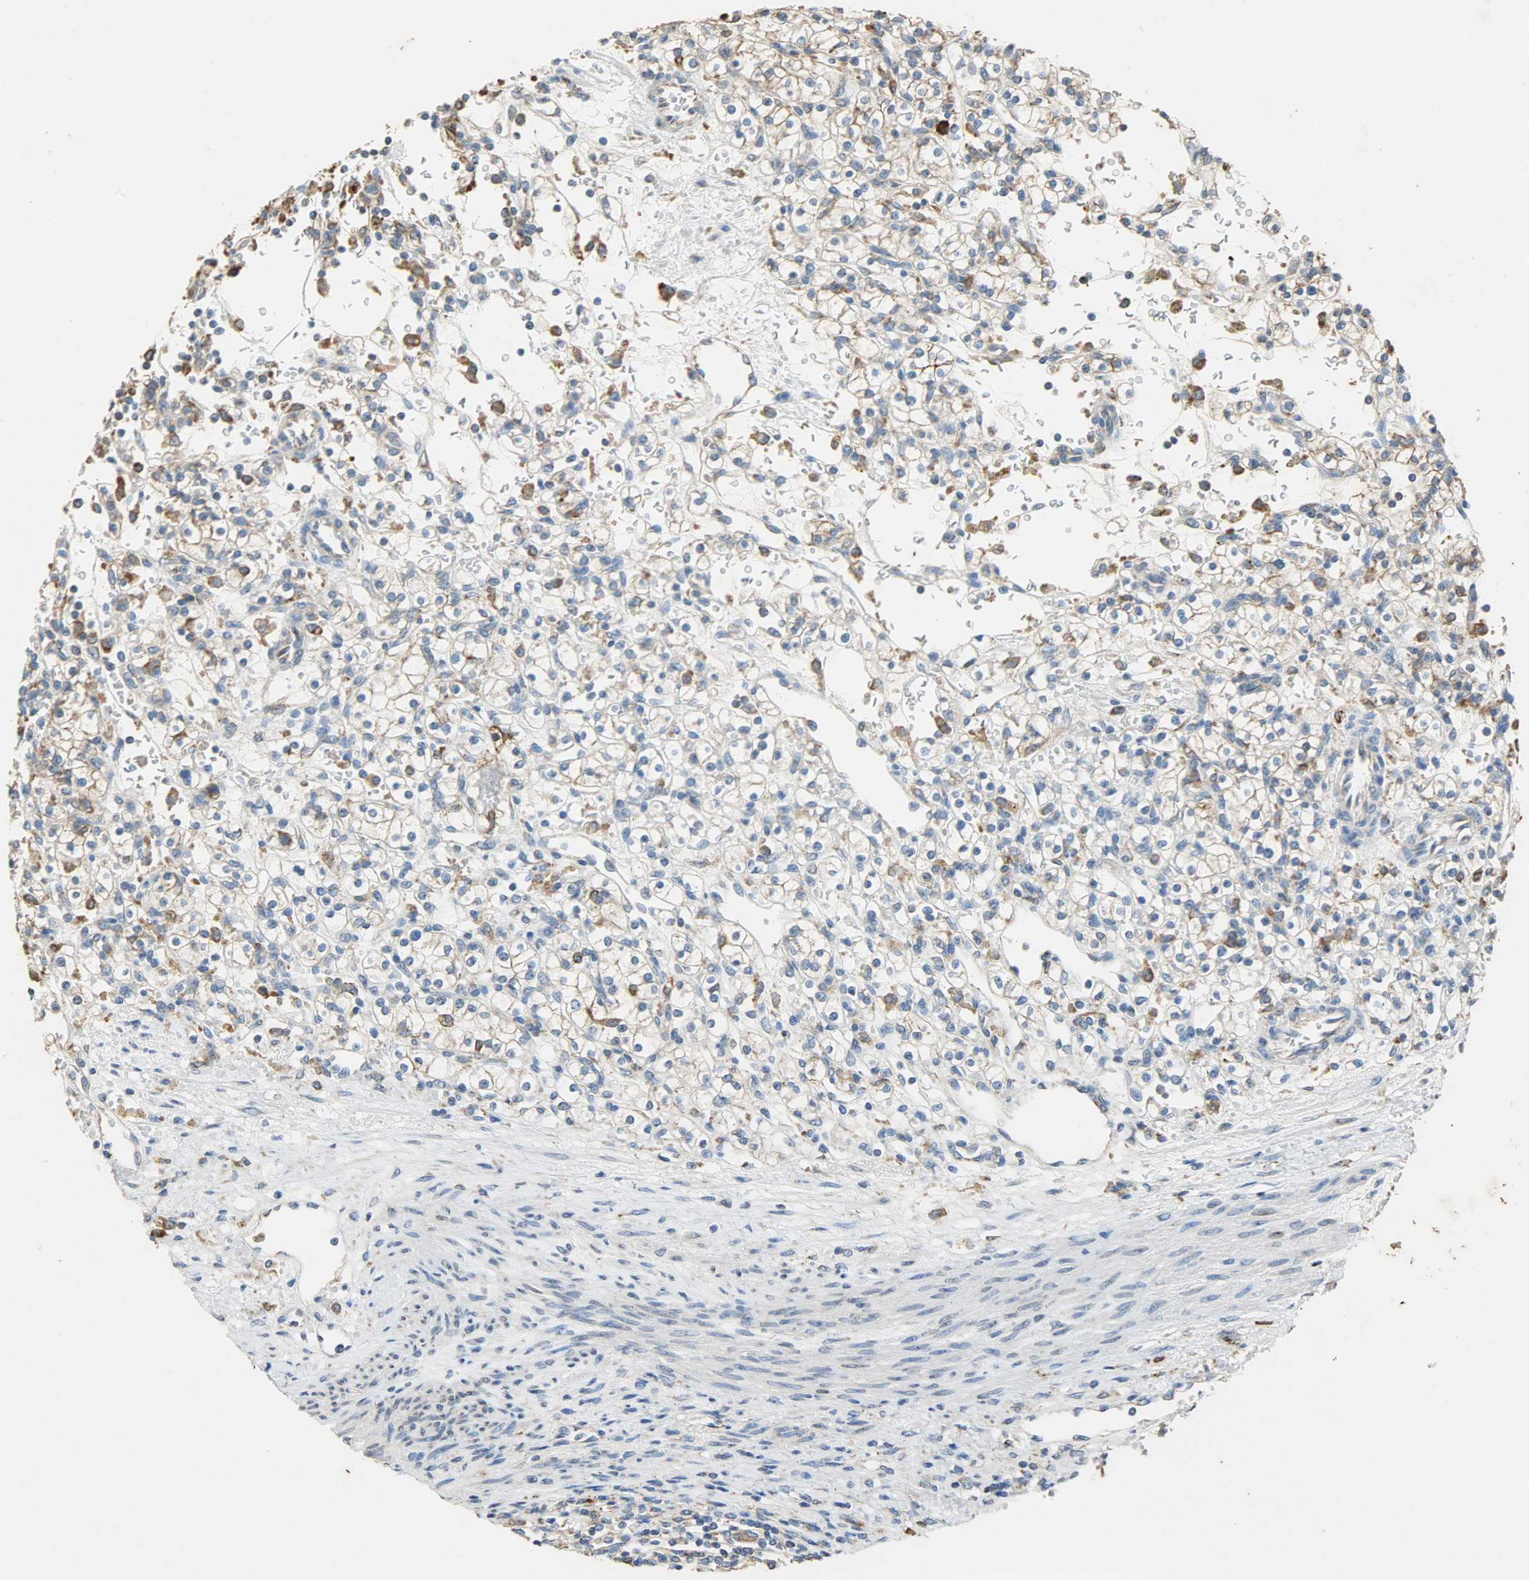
{"staining": {"intensity": "moderate", "quantity": "25%-75%", "location": "cytoplasmic/membranous"}, "tissue": "renal cancer", "cell_type": "Tumor cells", "image_type": "cancer", "snomed": [{"axis": "morphology", "description": "Normal tissue, NOS"}, {"axis": "morphology", "description": "Adenocarcinoma, NOS"}, {"axis": "topography", "description": "Kidney"}], "caption": "The photomicrograph exhibits a brown stain indicating the presence of a protein in the cytoplasmic/membranous of tumor cells in adenocarcinoma (renal).", "gene": "HSPA5", "patient": {"sex": "female", "age": 55}}